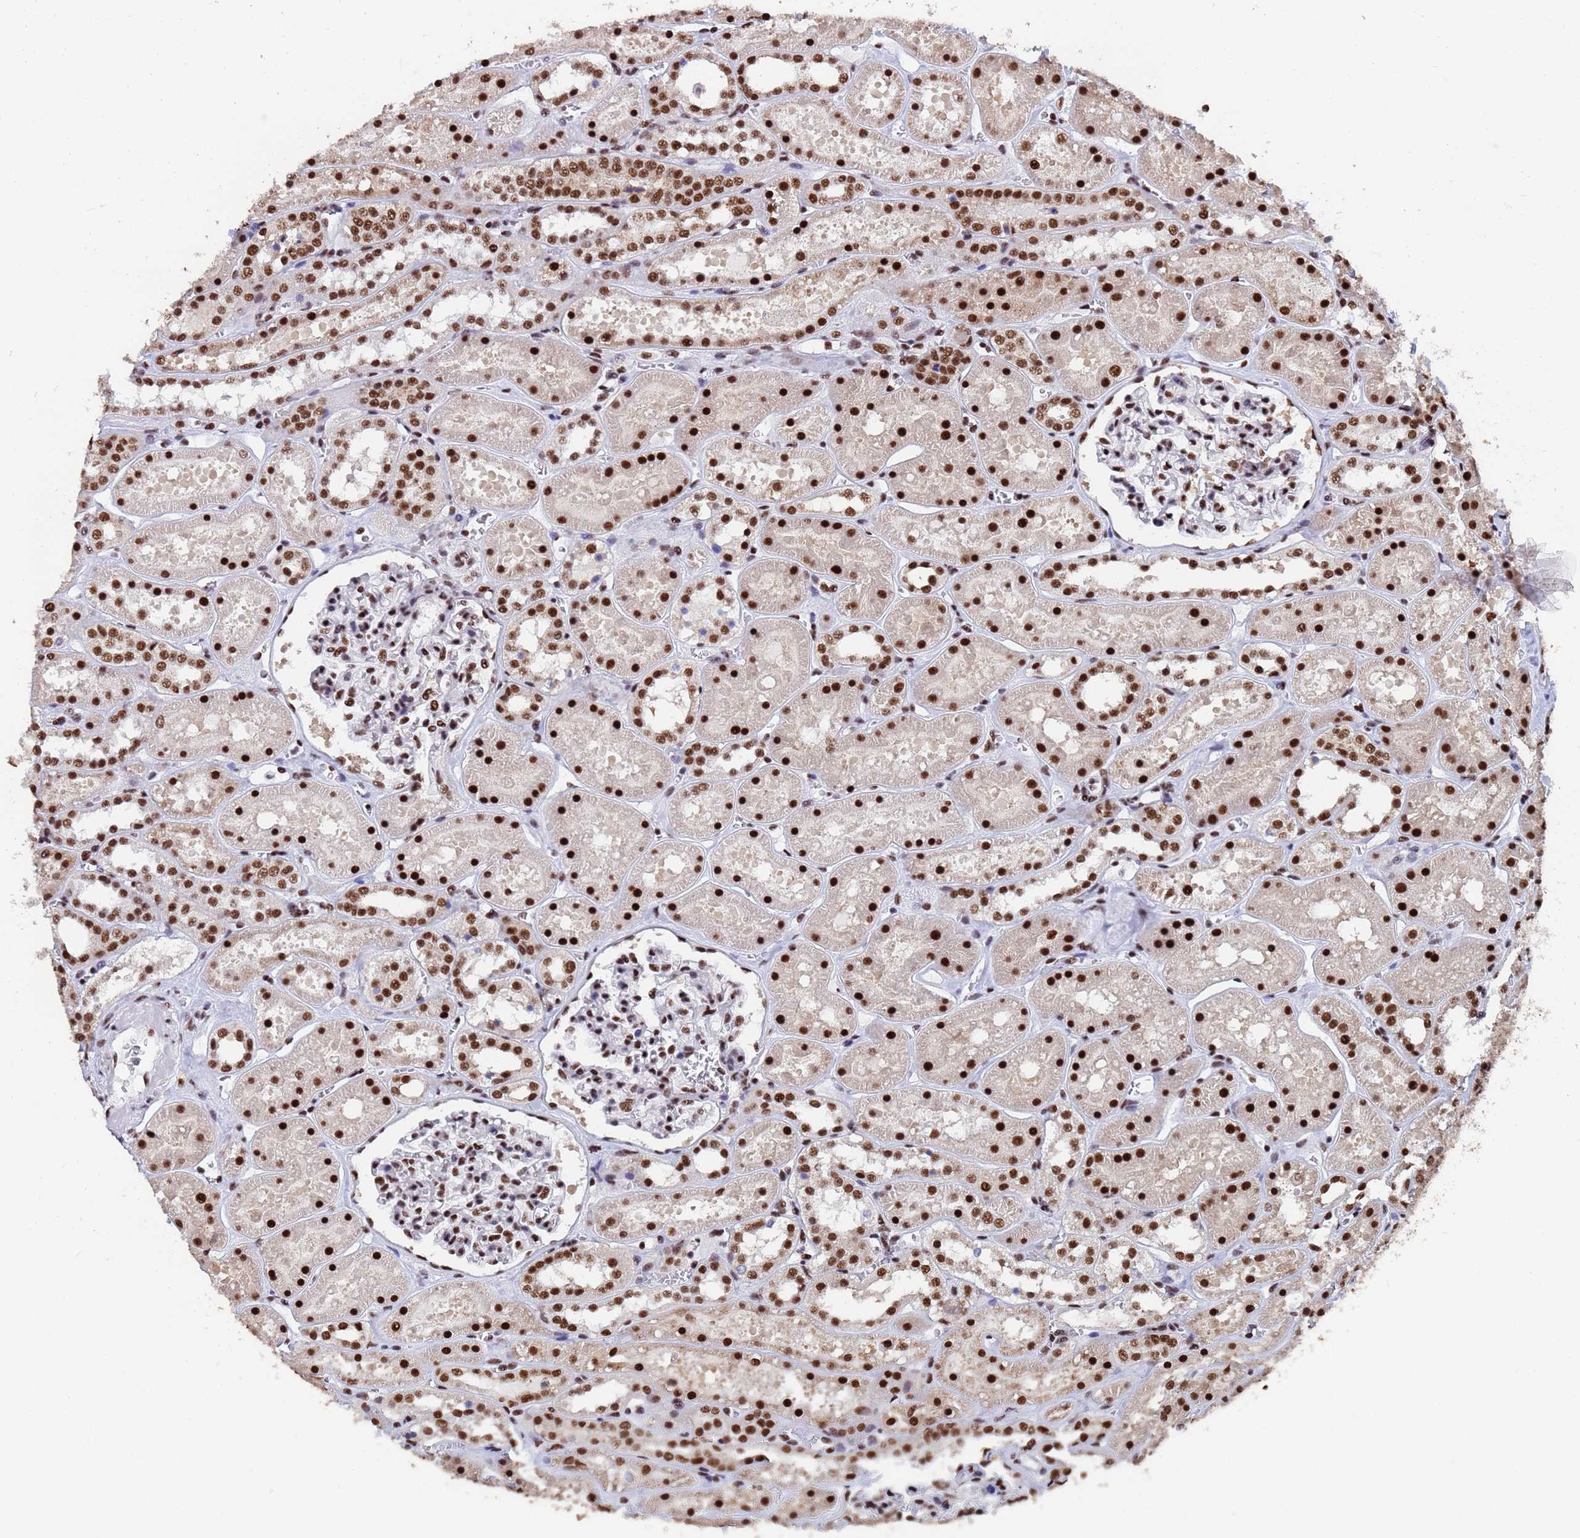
{"staining": {"intensity": "moderate", "quantity": ">75%", "location": "nuclear"}, "tissue": "kidney", "cell_type": "Cells in glomeruli", "image_type": "normal", "snomed": [{"axis": "morphology", "description": "Normal tissue, NOS"}, {"axis": "topography", "description": "Kidney"}], "caption": "A photomicrograph of kidney stained for a protein exhibits moderate nuclear brown staining in cells in glomeruli. (DAB IHC, brown staining for protein, blue staining for nuclei).", "gene": "SF3B2", "patient": {"sex": "female", "age": 41}}